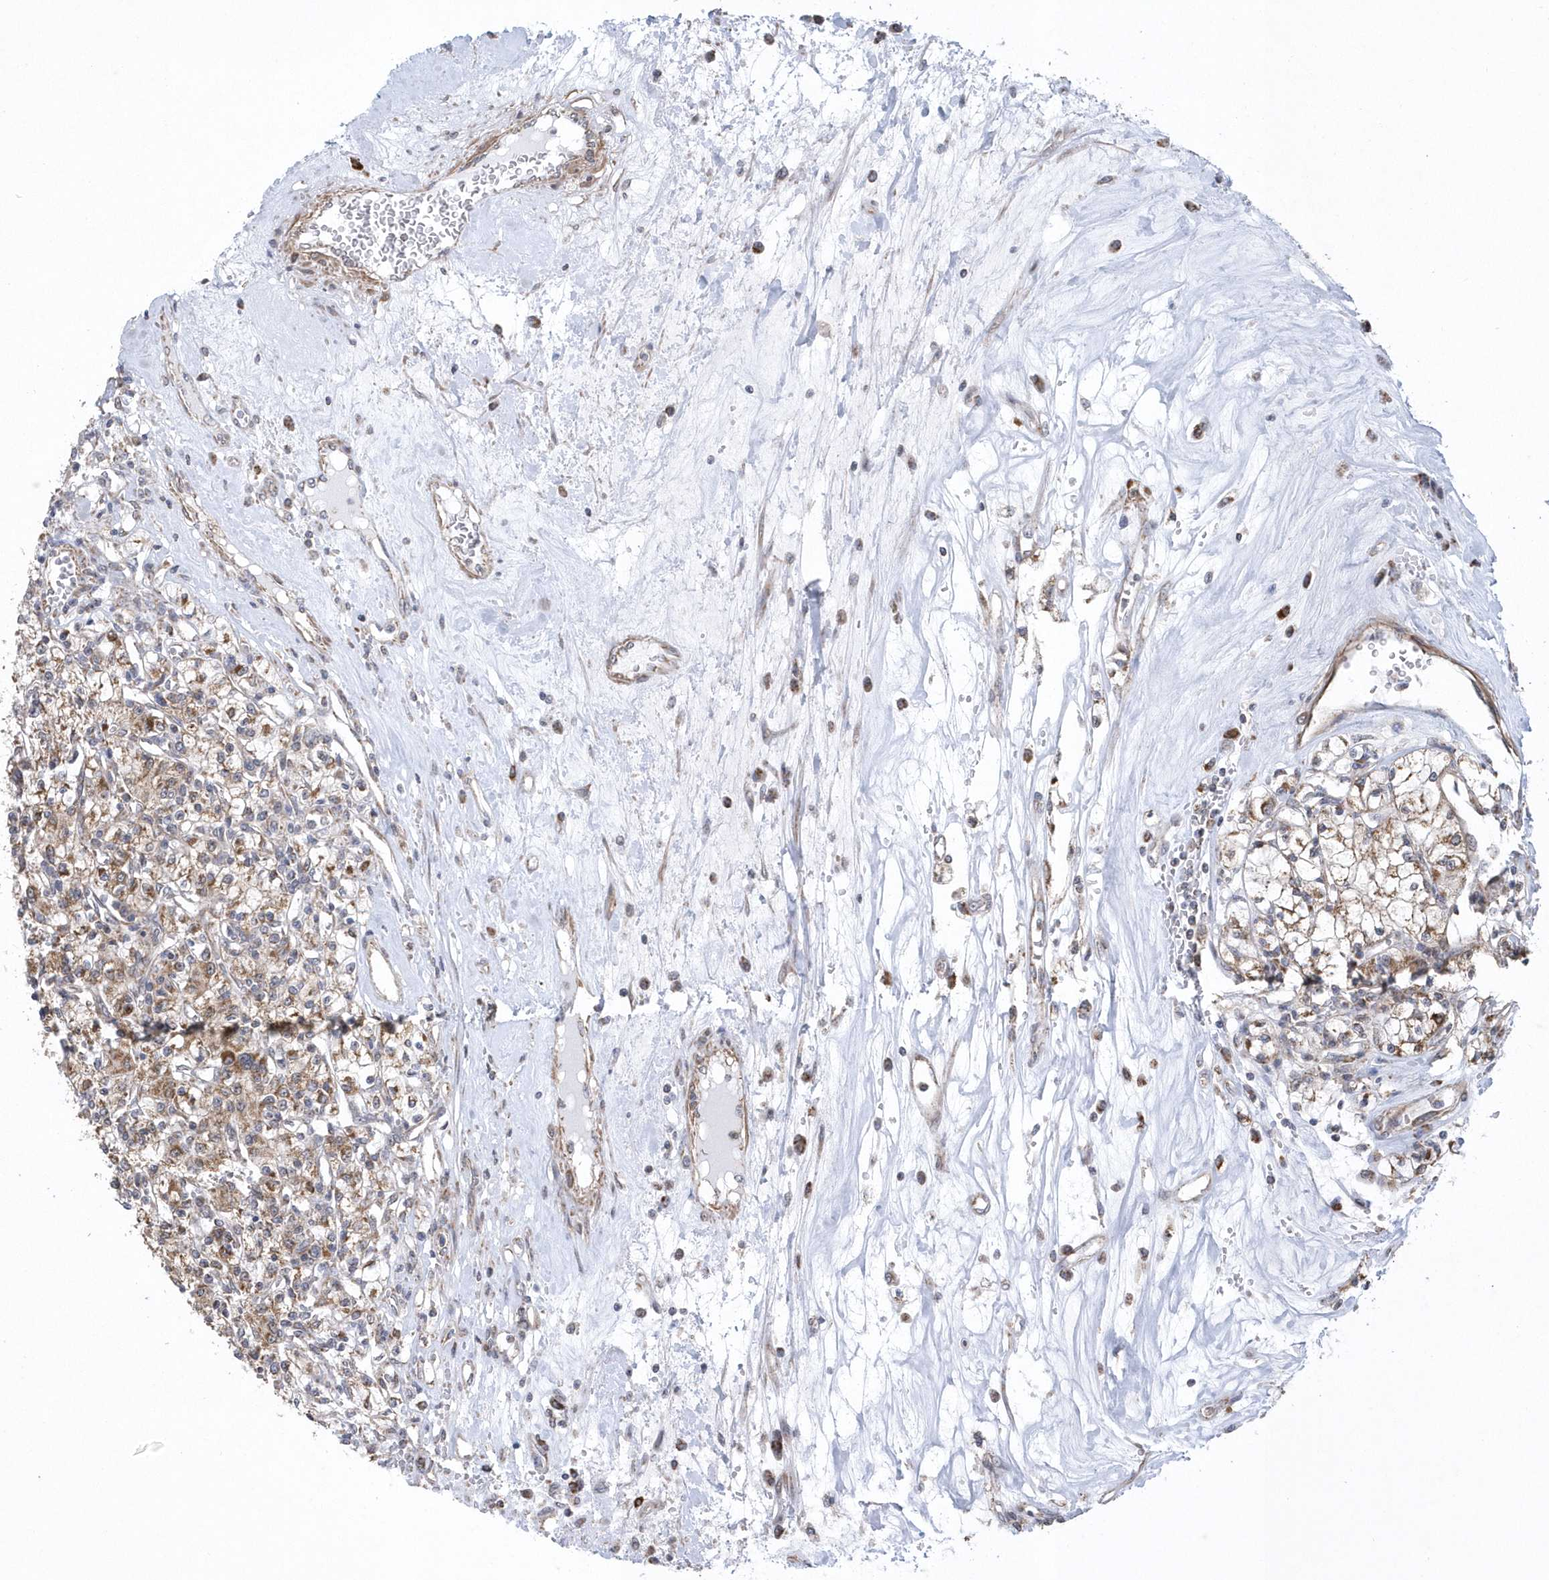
{"staining": {"intensity": "weak", "quantity": ">75%", "location": "cytoplasmic/membranous"}, "tissue": "renal cancer", "cell_type": "Tumor cells", "image_type": "cancer", "snomed": [{"axis": "morphology", "description": "Adenocarcinoma, NOS"}, {"axis": "topography", "description": "Kidney"}], "caption": "Tumor cells show low levels of weak cytoplasmic/membranous staining in approximately >75% of cells in human renal adenocarcinoma.", "gene": "SLX9", "patient": {"sex": "female", "age": 59}}